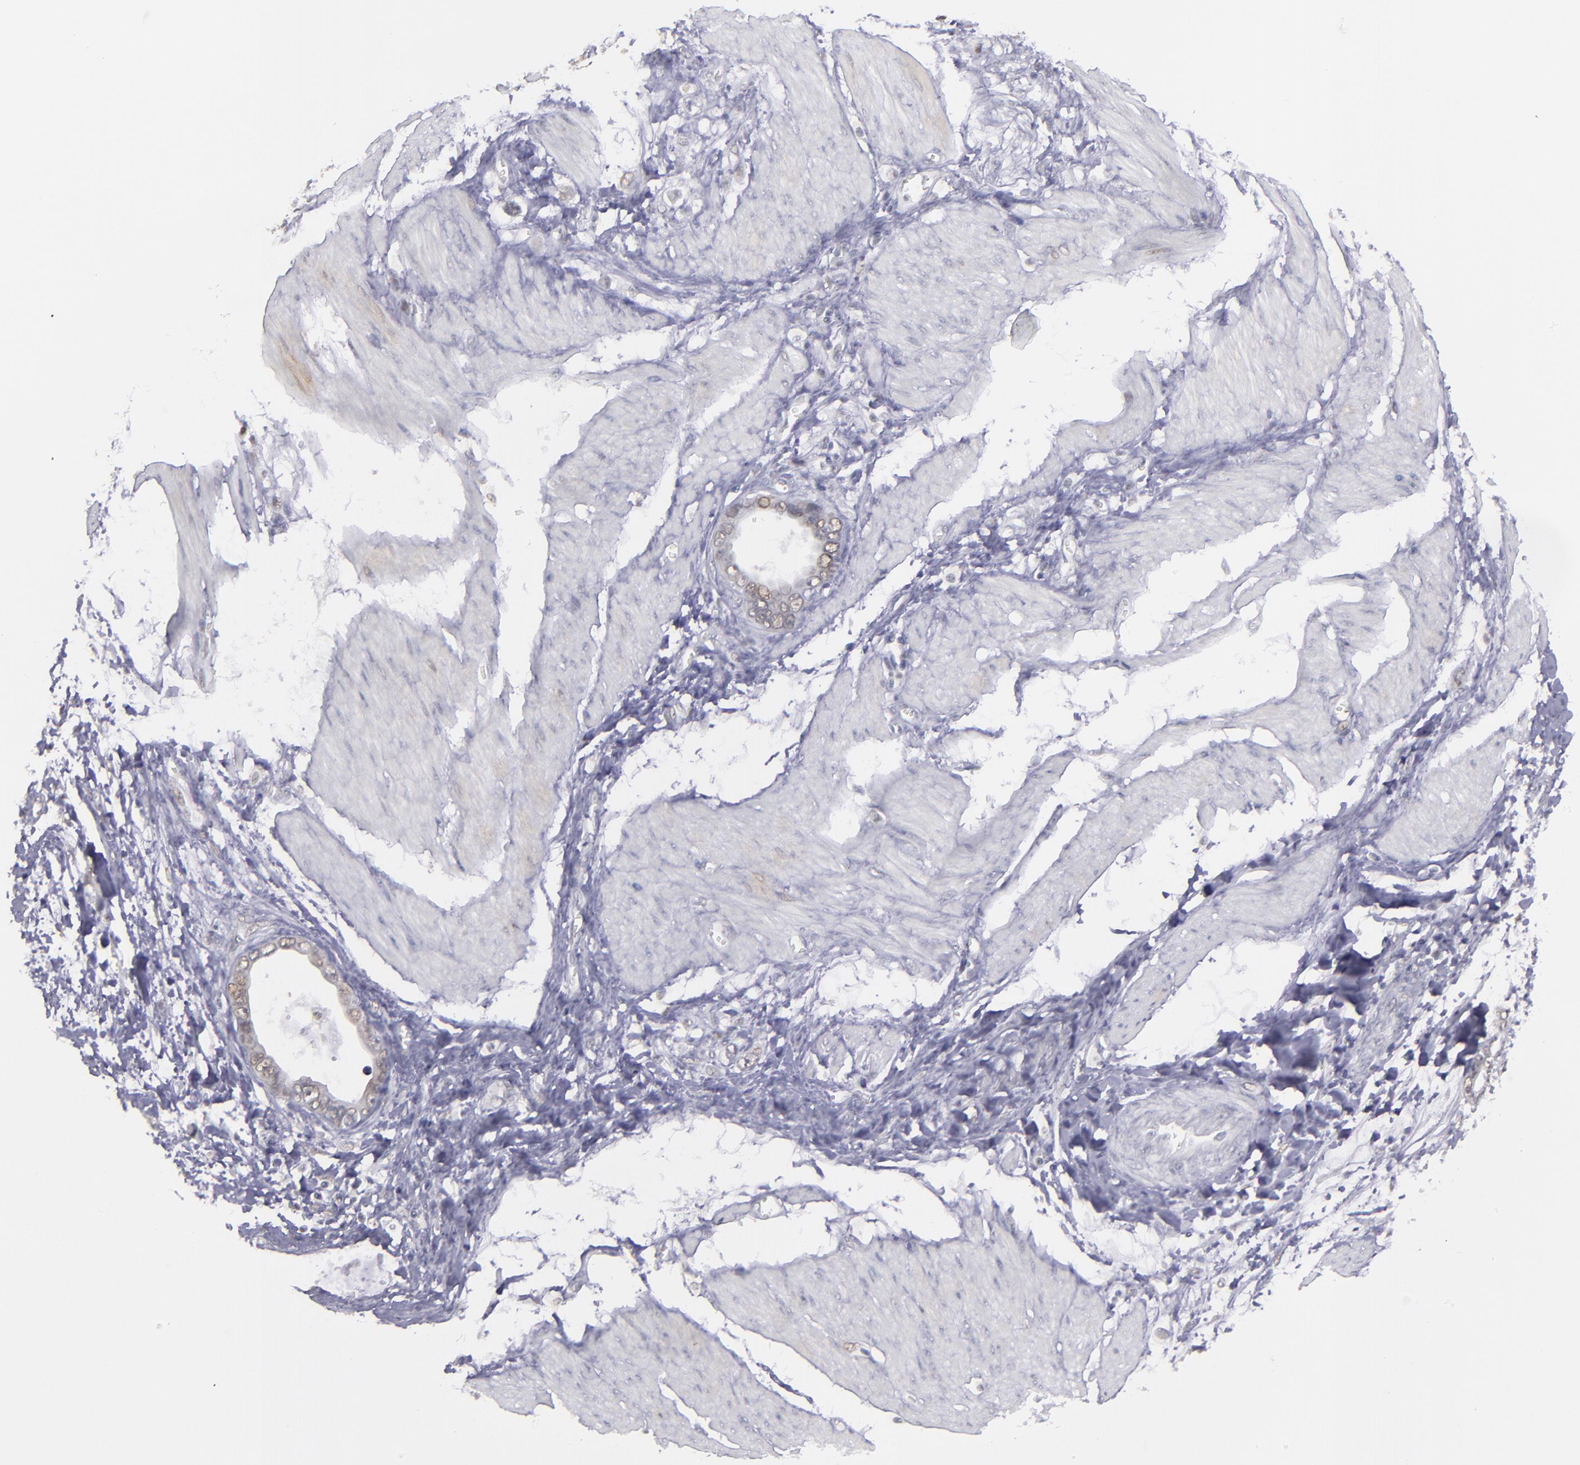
{"staining": {"intensity": "weak", "quantity": "<25%", "location": "nuclear"}, "tissue": "stomach cancer", "cell_type": "Tumor cells", "image_type": "cancer", "snomed": [{"axis": "morphology", "description": "Adenocarcinoma, NOS"}, {"axis": "topography", "description": "Stomach"}], "caption": "This is a histopathology image of immunohistochemistry (IHC) staining of stomach cancer (adenocarcinoma), which shows no positivity in tumor cells.", "gene": "OTUB2", "patient": {"sex": "male", "age": 78}}